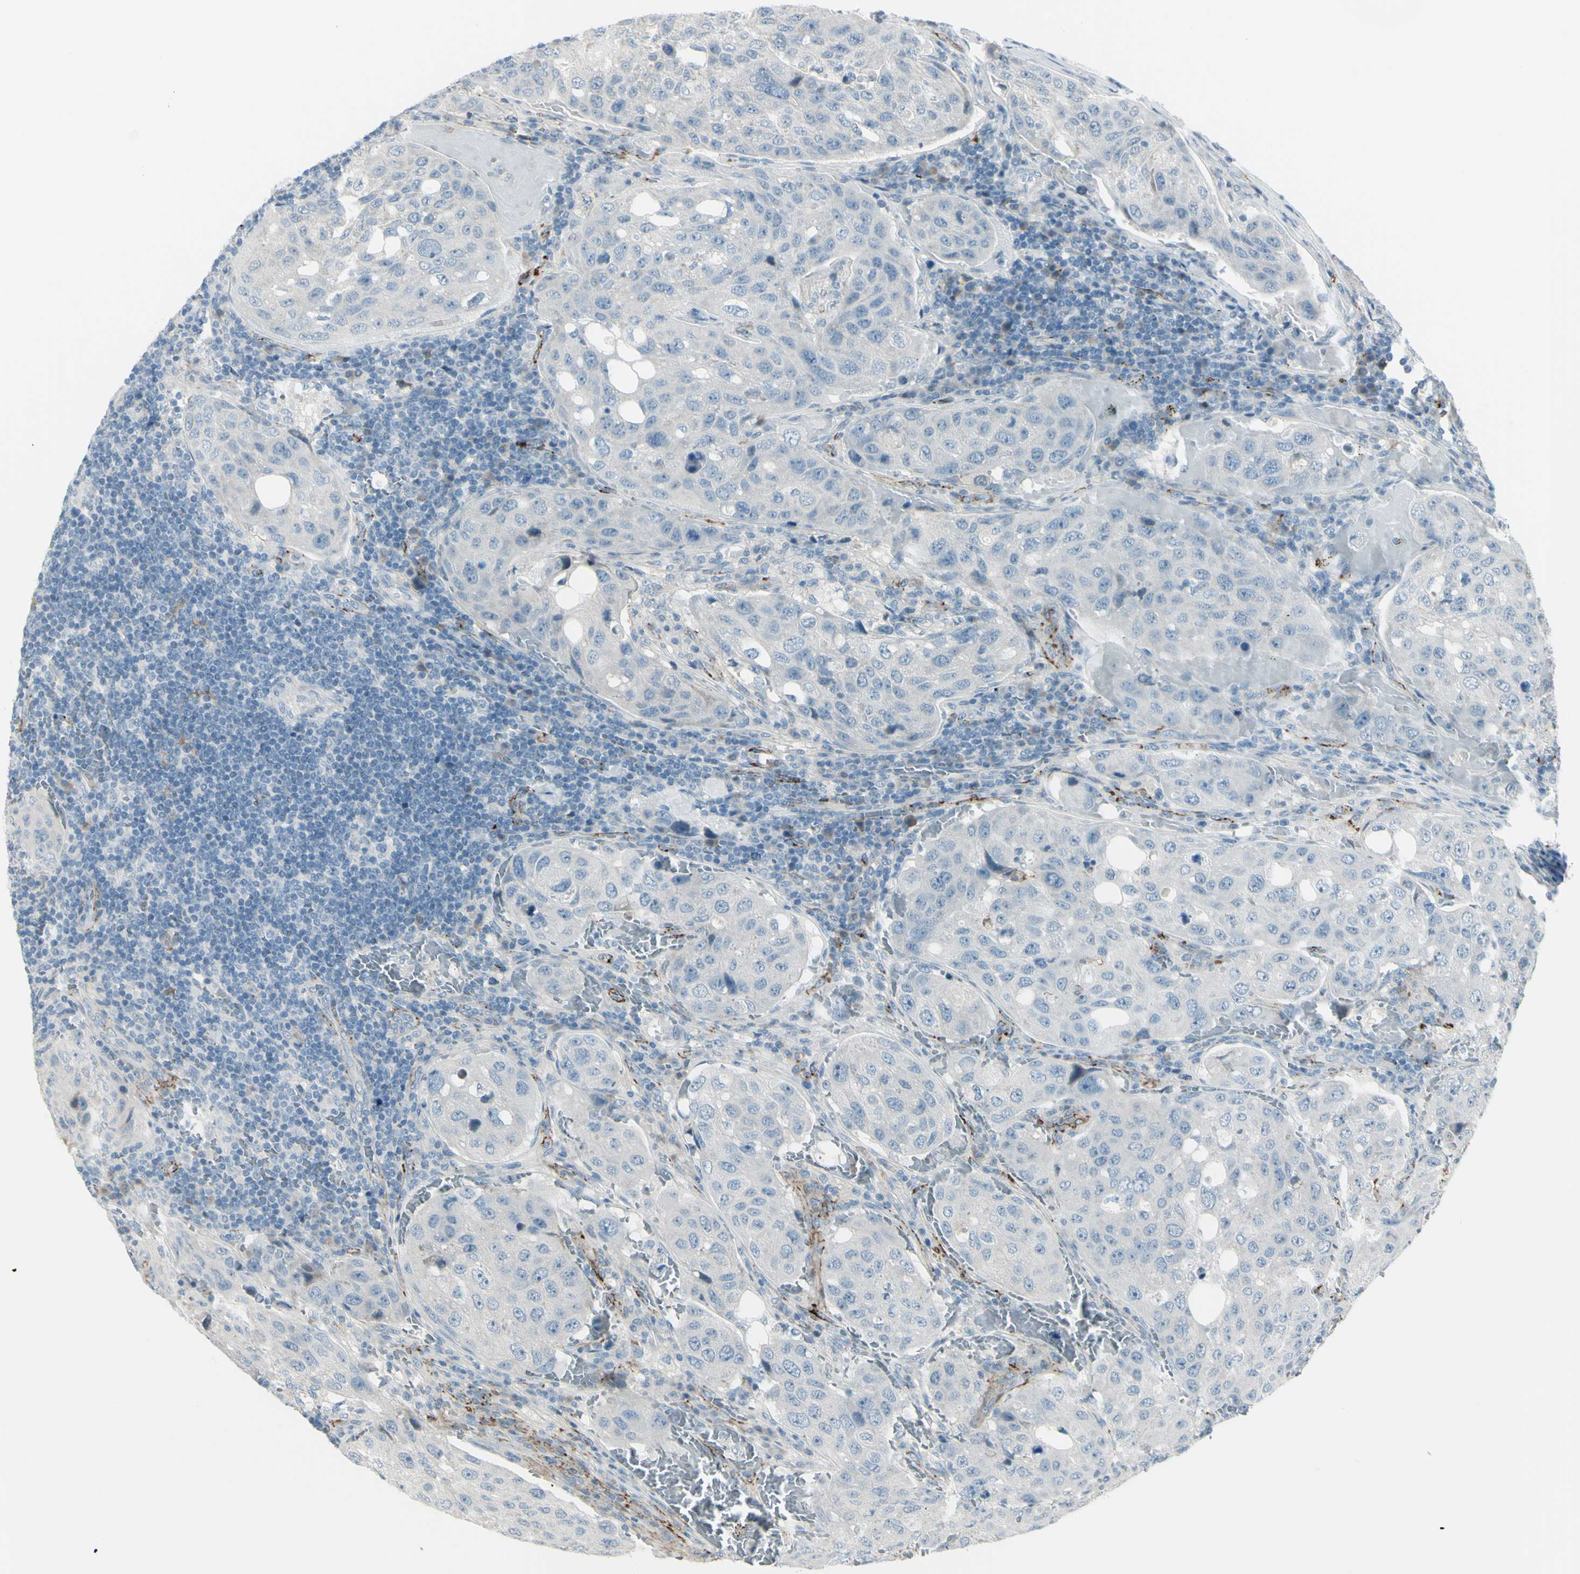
{"staining": {"intensity": "negative", "quantity": "none", "location": "none"}, "tissue": "urothelial cancer", "cell_type": "Tumor cells", "image_type": "cancer", "snomed": [{"axis": "morphology", "description": "Urothelial carcinoma, High grade"}, {"axis": "topography", "description": "Lymph node"}, {"axis": "topography", "description": "Urinary bladder"}], "caption": "The image exhibits no staining of tumor cells in high-grade urothelial carcinoma. (Immunohistochemistry, brightfield microscopy, high magnification).", "gene": "GPR34", "patient": {"sex": "male", "age": 51}}